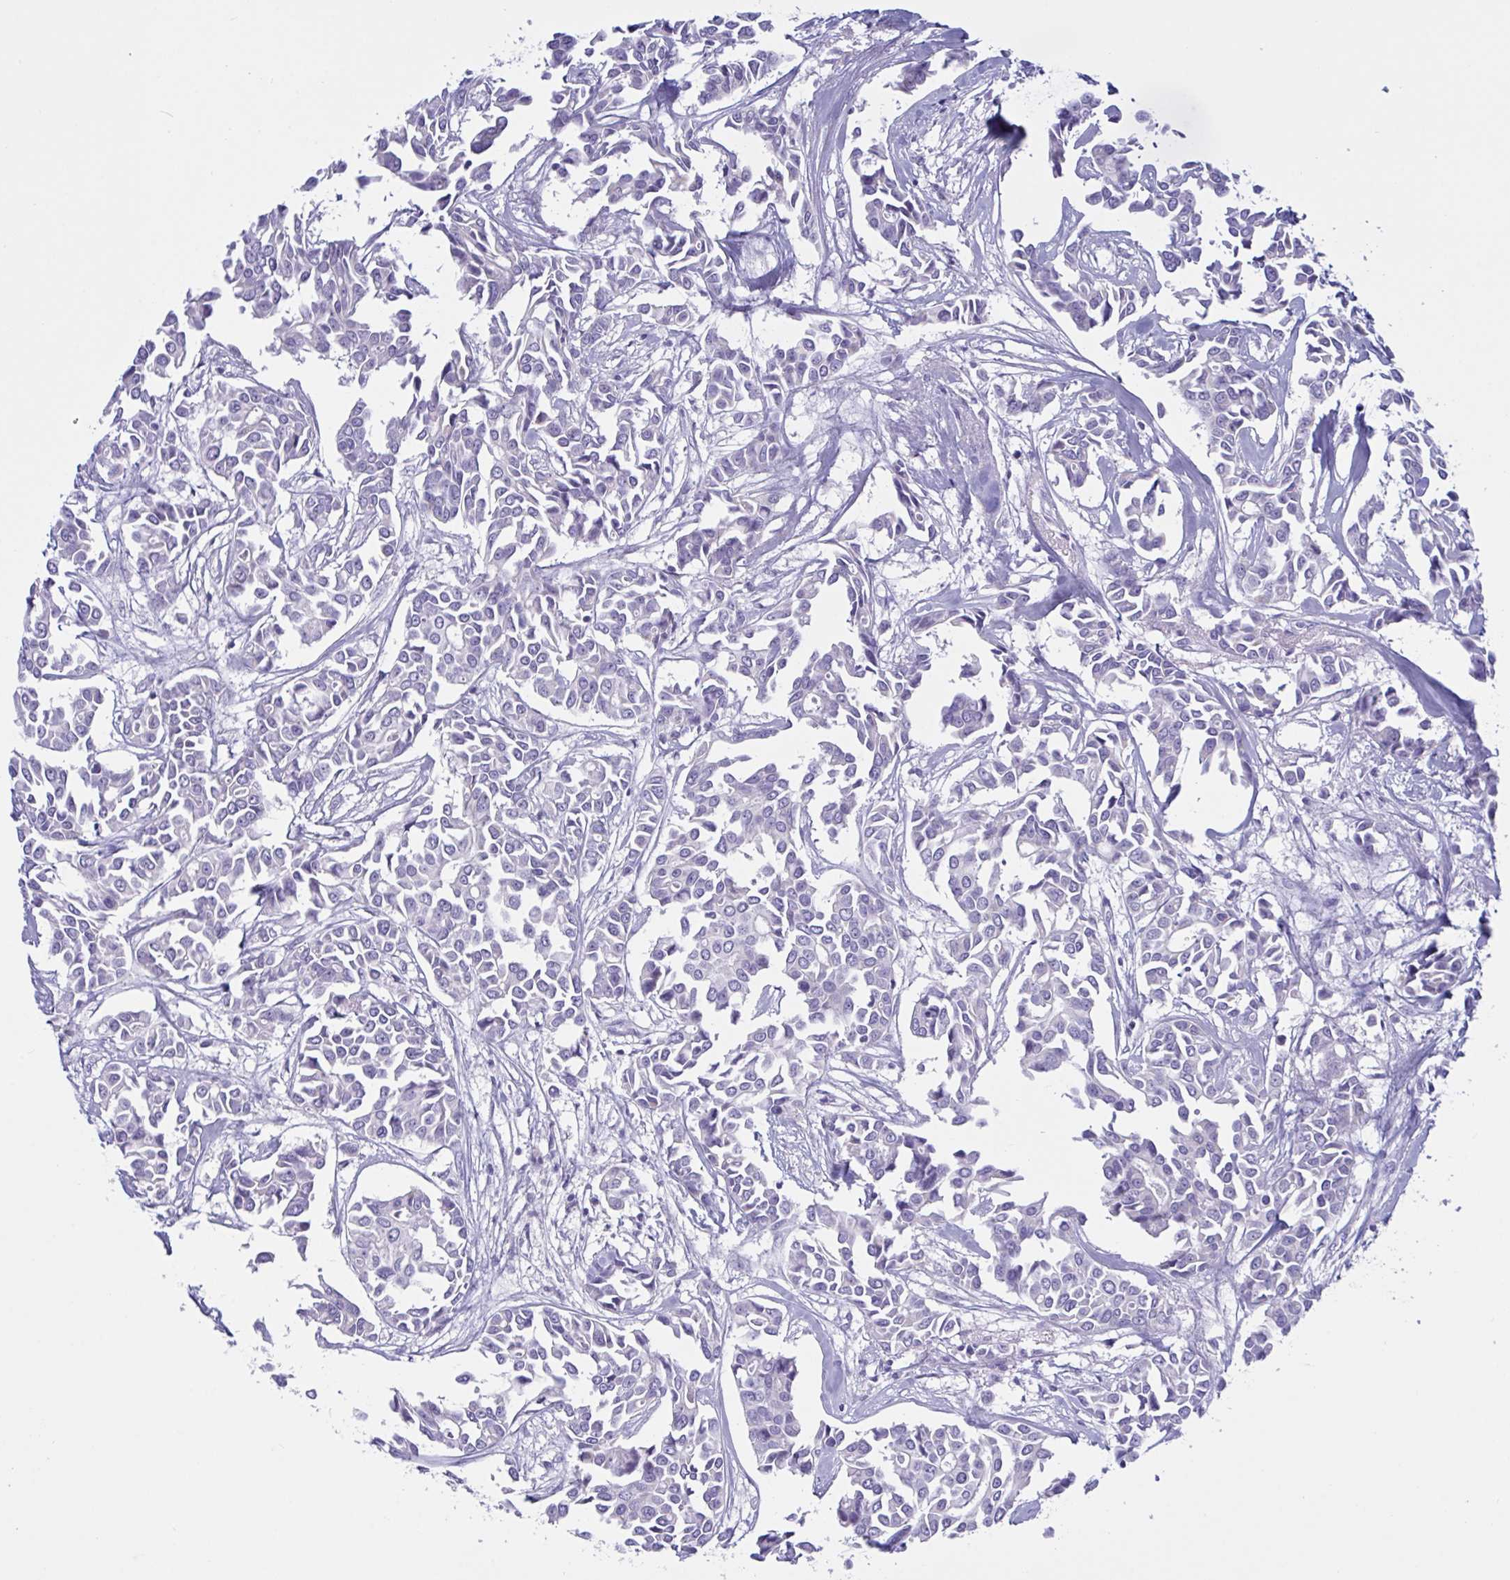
{"staining": {"intensity": "negative", "quantity": "none", "location": "none"}, "tissue": "breast cancer", "cell_type": "Tumor cells", "image_type": "cancer", "snomed": [{"axis": "morphology", "description": "Duct carcinoma"}, {"axis": "topography", "description": "Breast"}], "caption": "Image shows no protein expression in tumor cells of breast cancer (invasive ductal carcinoma) tissue. Nuclei are stained in blue.", "gene": "OXLD1", "patient": {"sex": "female", "age": 54}}